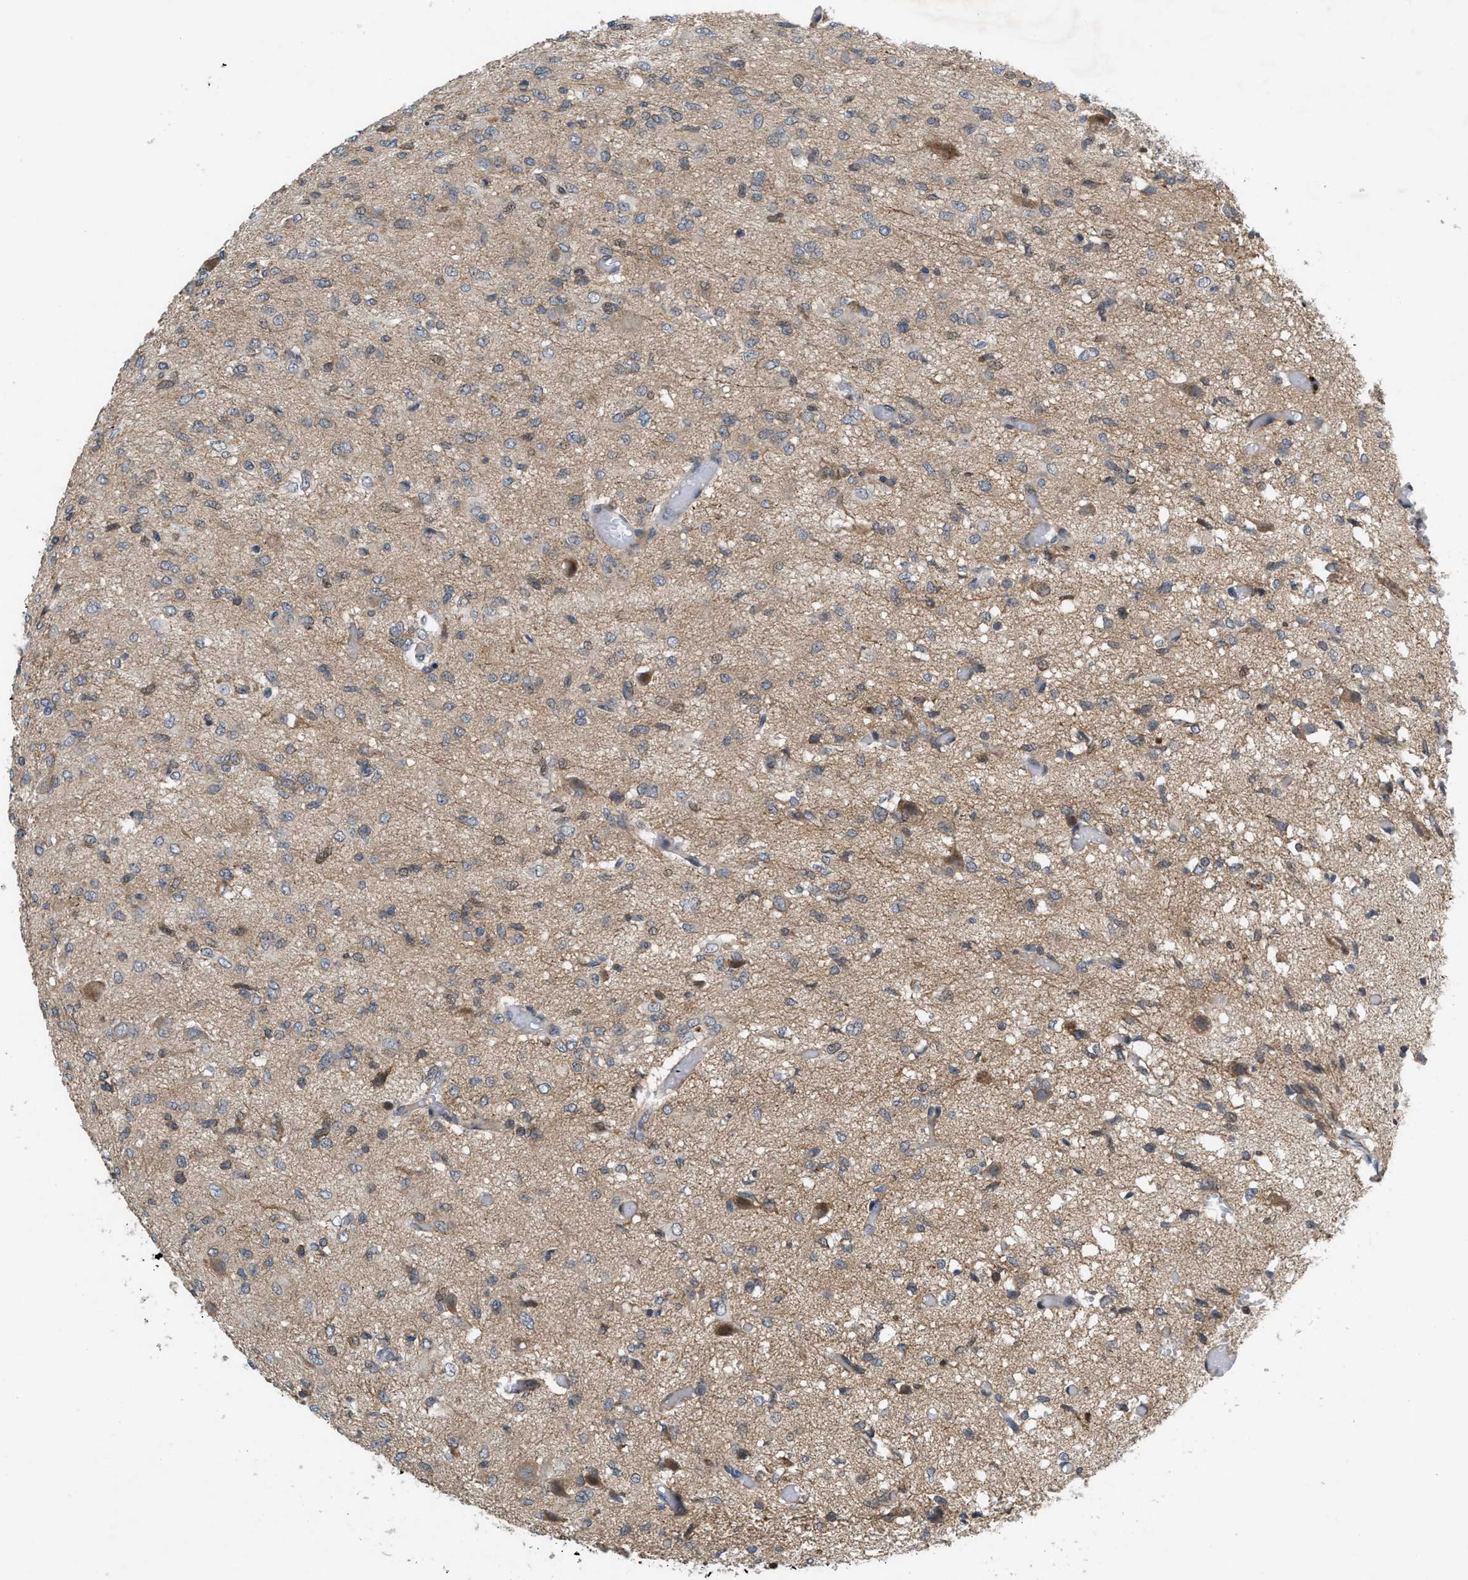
{"staining": {"intensity": "weak", "quantity": "<25%", "location": "cytoplasmic/membranous"}, "tissue": "glioma", "cell_type": "Tumor cells", "image_type": "cancer", "snomed": [{"axis": "morphology", "description": "Glioma, malignant, High grade"}, {"axis": "topography", "description": "Brain"}], "caption": "An image of malignant glioma (high-grade) stained for a protein shows no brown staining in tumor cells.", "gene": "MFSD6", "patient": {"sex": "female", "age": 59}}